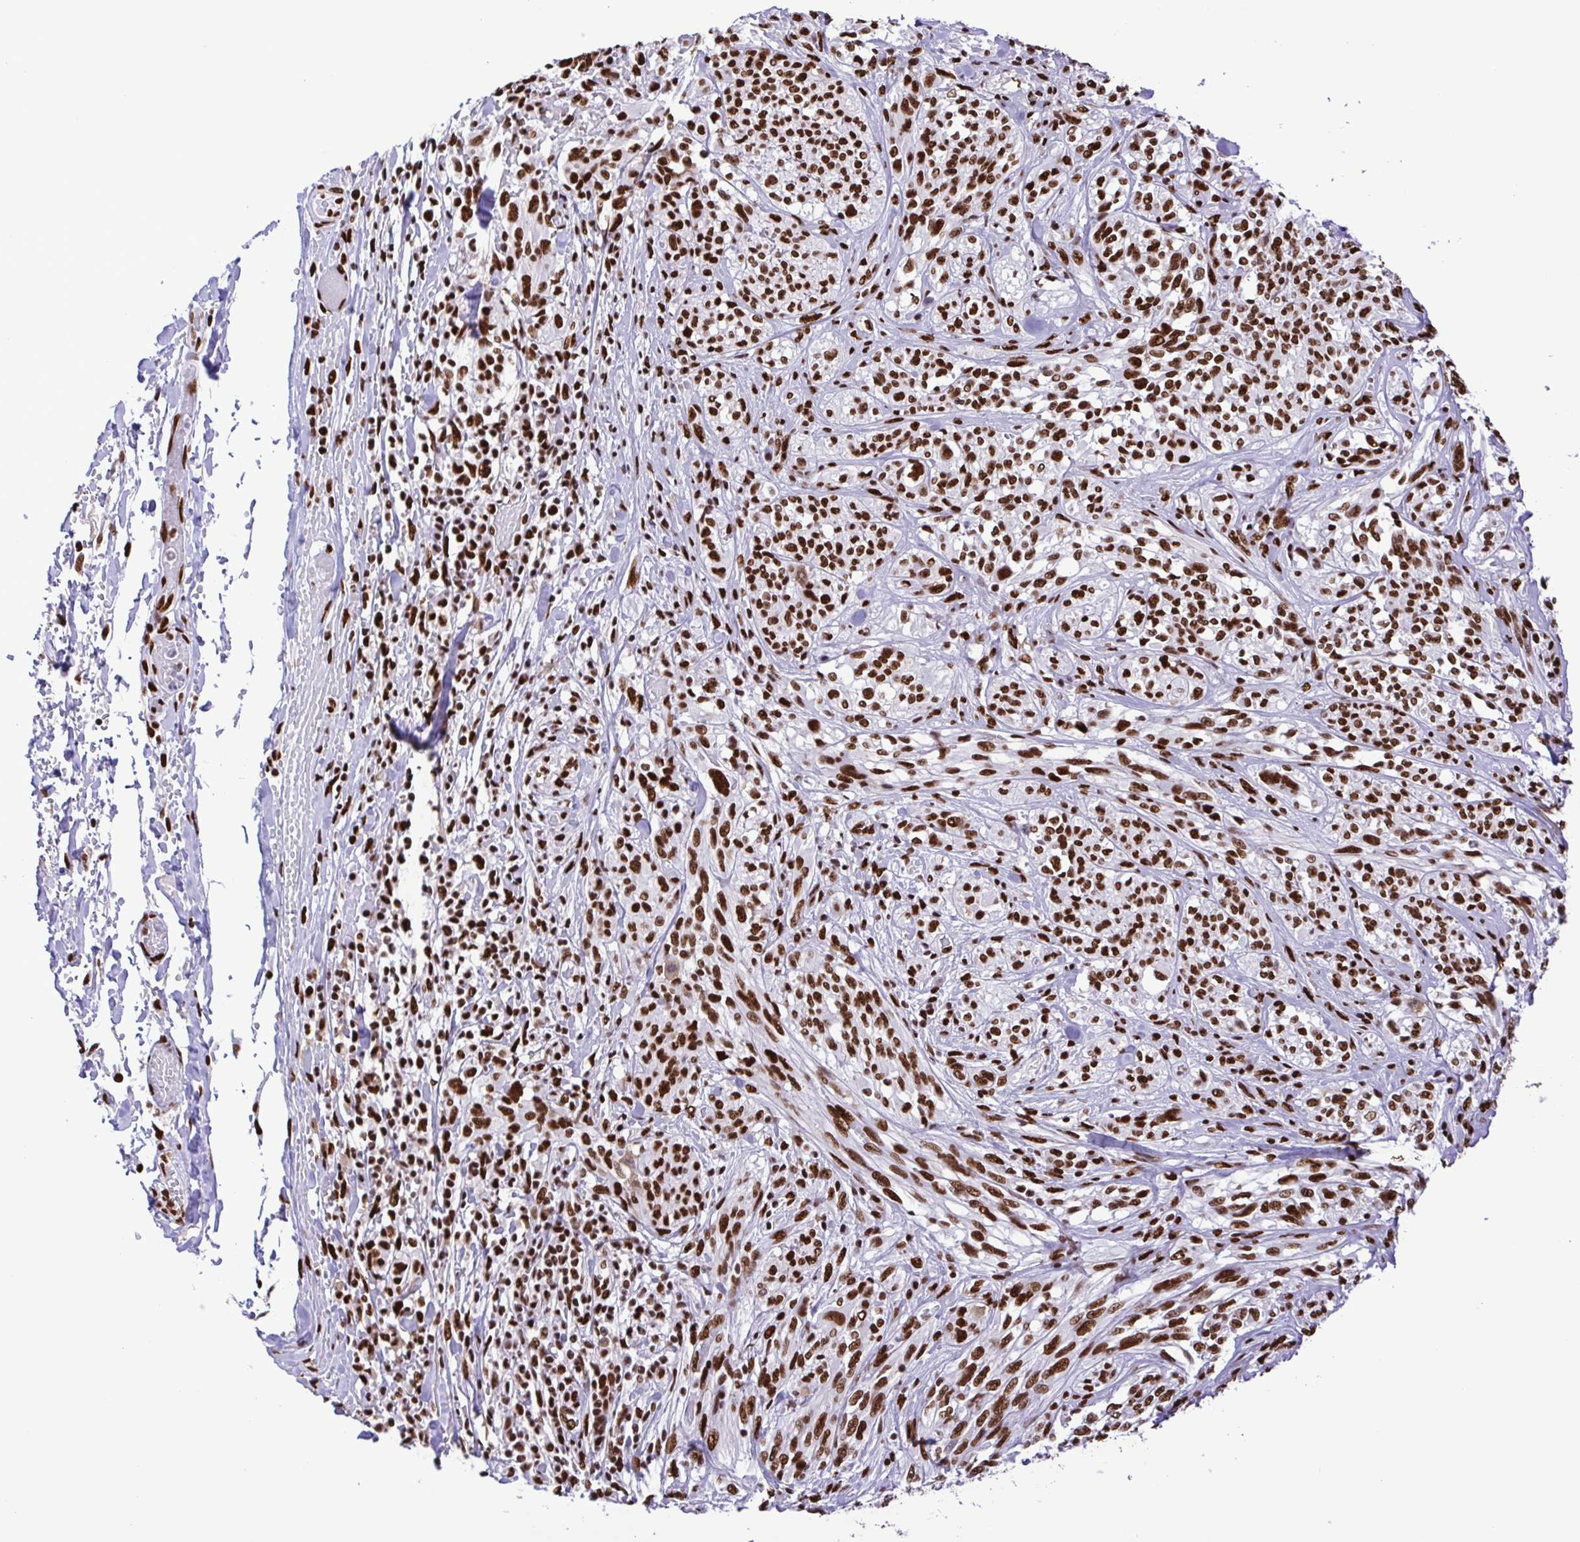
{"staining": {"intensity": "strong", "quantity": ">75%", "location": "nuclear"}, "tissue": "melanoma", "cell_type": "Tumor cells", "image_type": "cancer", "snomed": [{"axis": "morphology", "description": "Malignant melanoma, NOS"}, {"axis": "topography", "description": "Skin"}], "caption": "This image shows IHC staining of human malignant melanoma, with high strong nuclear positivity in about >75% of tumor cells.", "gene": "TRIM28", "patient": {"sex": "female", "age": 91}}